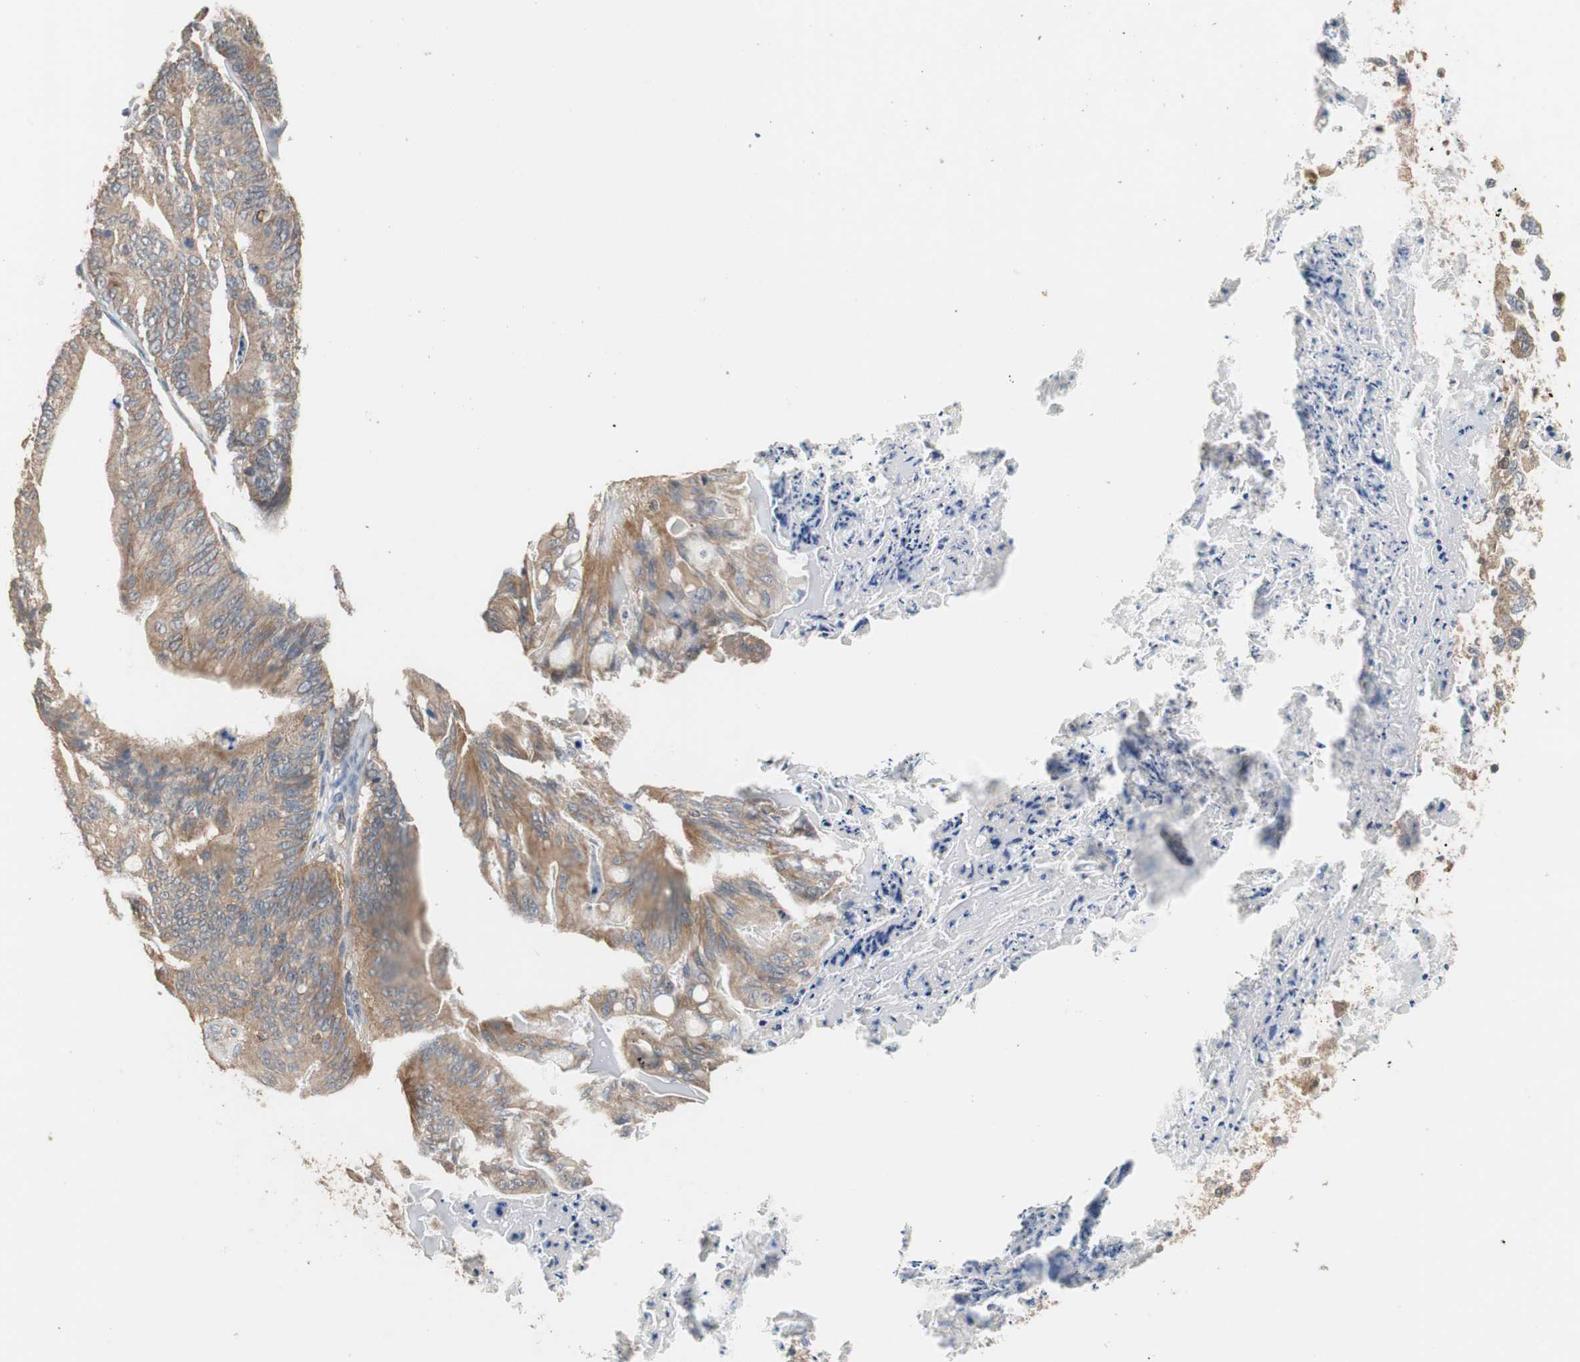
{"staining": {"intensity": "moderate", "quantity": ">75%", "location": "cytoplasmic/membranous"}, "tissue": "ovarian cancer", "cell_type": "Tumor cells", "image_type": "cancer", "snomed": [{"axis": "morphology", "description": "Cystadenocarcinoma, mucinous, NOS"}, {"axis": "topography", "description": "Ovary"}], "caption": "The photomicrograph reveals a brown stain indicating the presence of a protein in the cytoplasmic/membranous of tumor cells in ovarian mucinous cystadenocarcinoma.", "gene": "MAP4K2", "patient": {"sex": "female", "age": 37}}